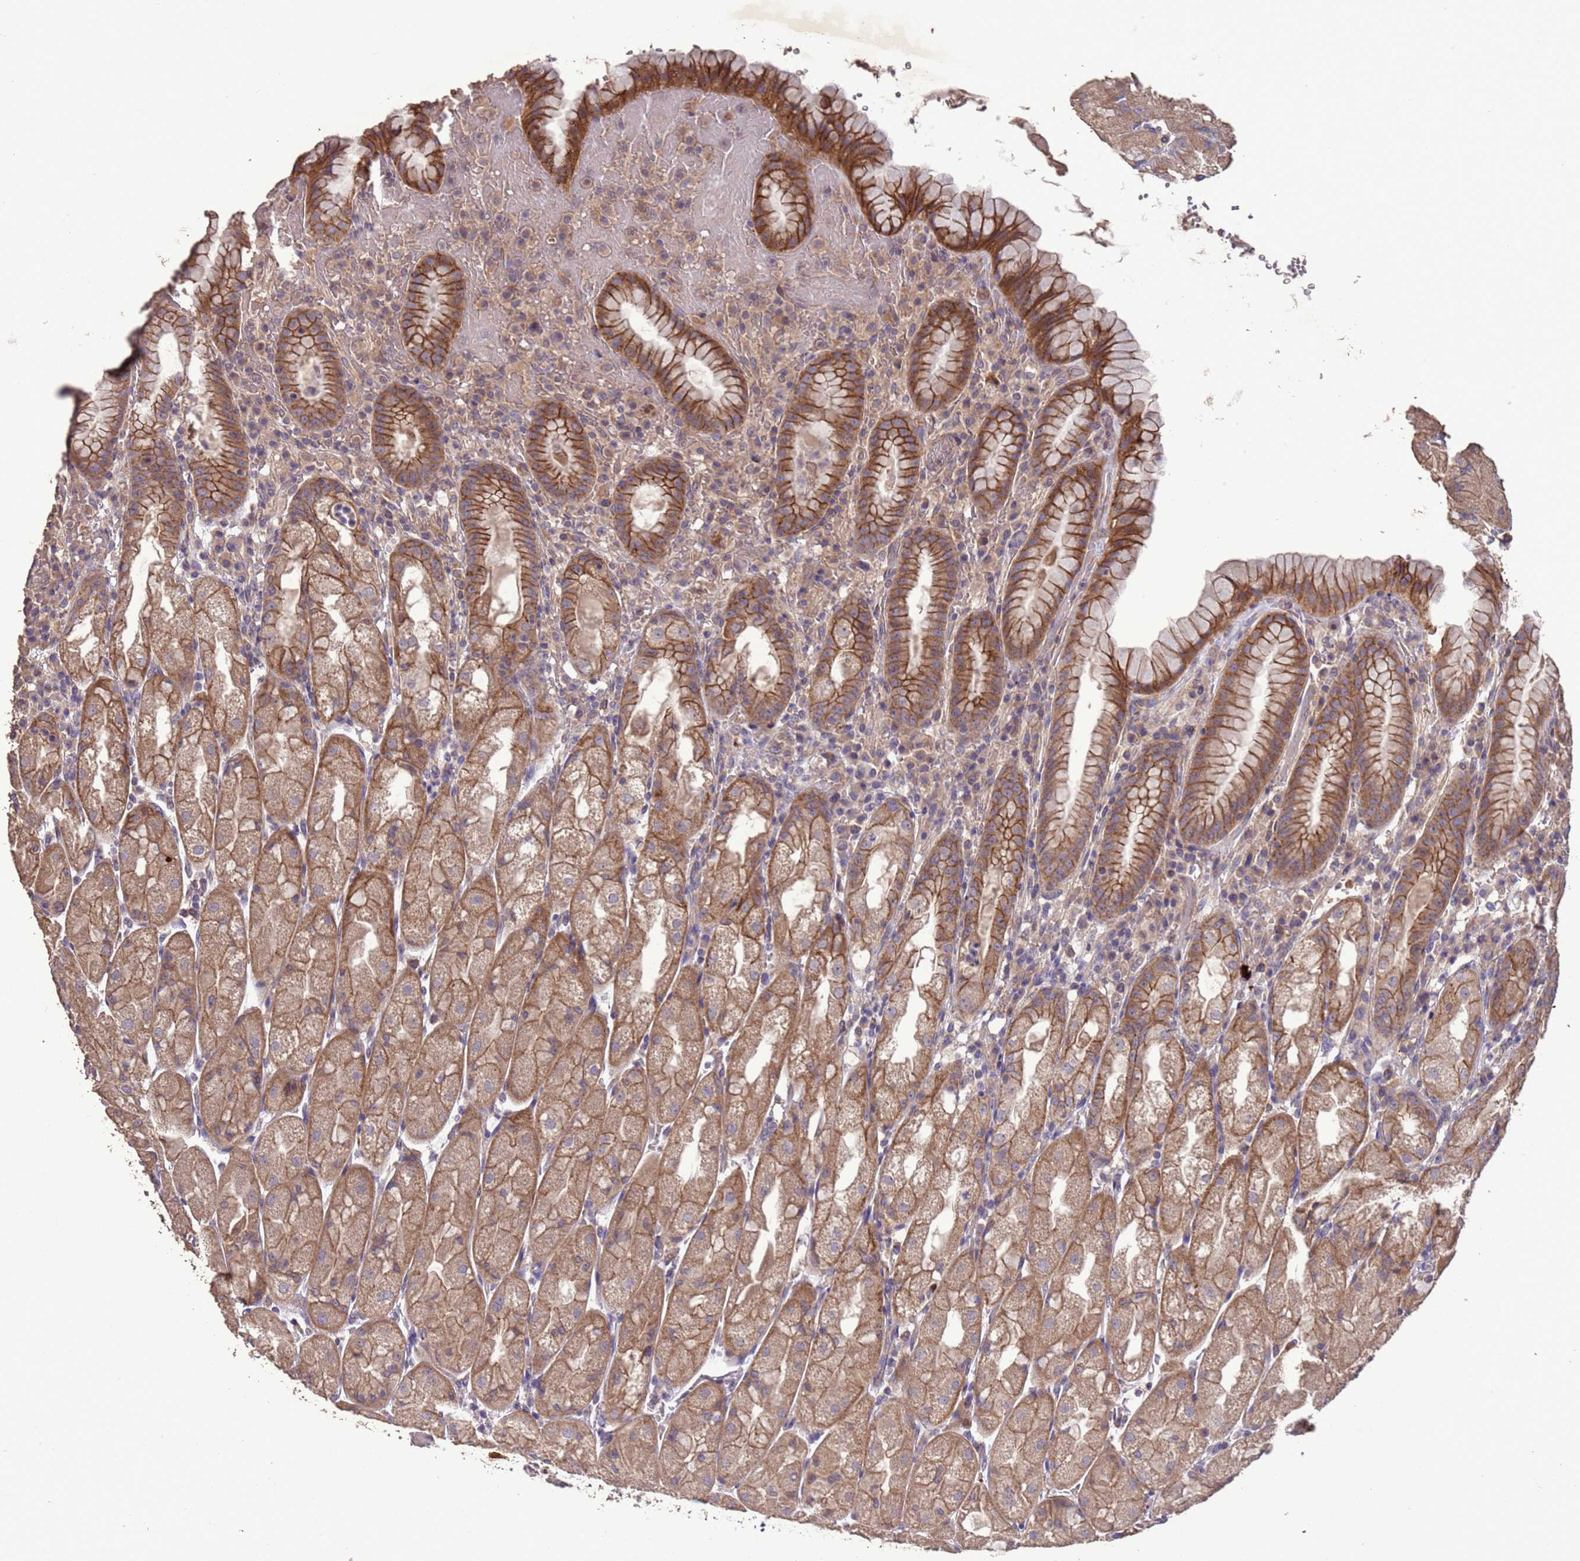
{"staining": {"intensity": "strong", "quantity": ">75%", "location": "cytoplasmic/membranous"}, "tissue": "stomach", "cell_type": "Glandular cells", "image_type": "normal", "snomed": [{"axis": "morphology", "description": "Normal tissue, NOS"}, {"axis": "topography", "description": "Stomach, upper"}], "caption": "Immunohistochemical staining of benign human stomach demonstrates high levels of strong cytoplasmic/membranous expression in about >75% of glandular cells. (brown staining indicates protein expression, while blue staining denotes nuclei).", "gene": "SLC9B2", "patient": {"sex": "male", "age": 52}}